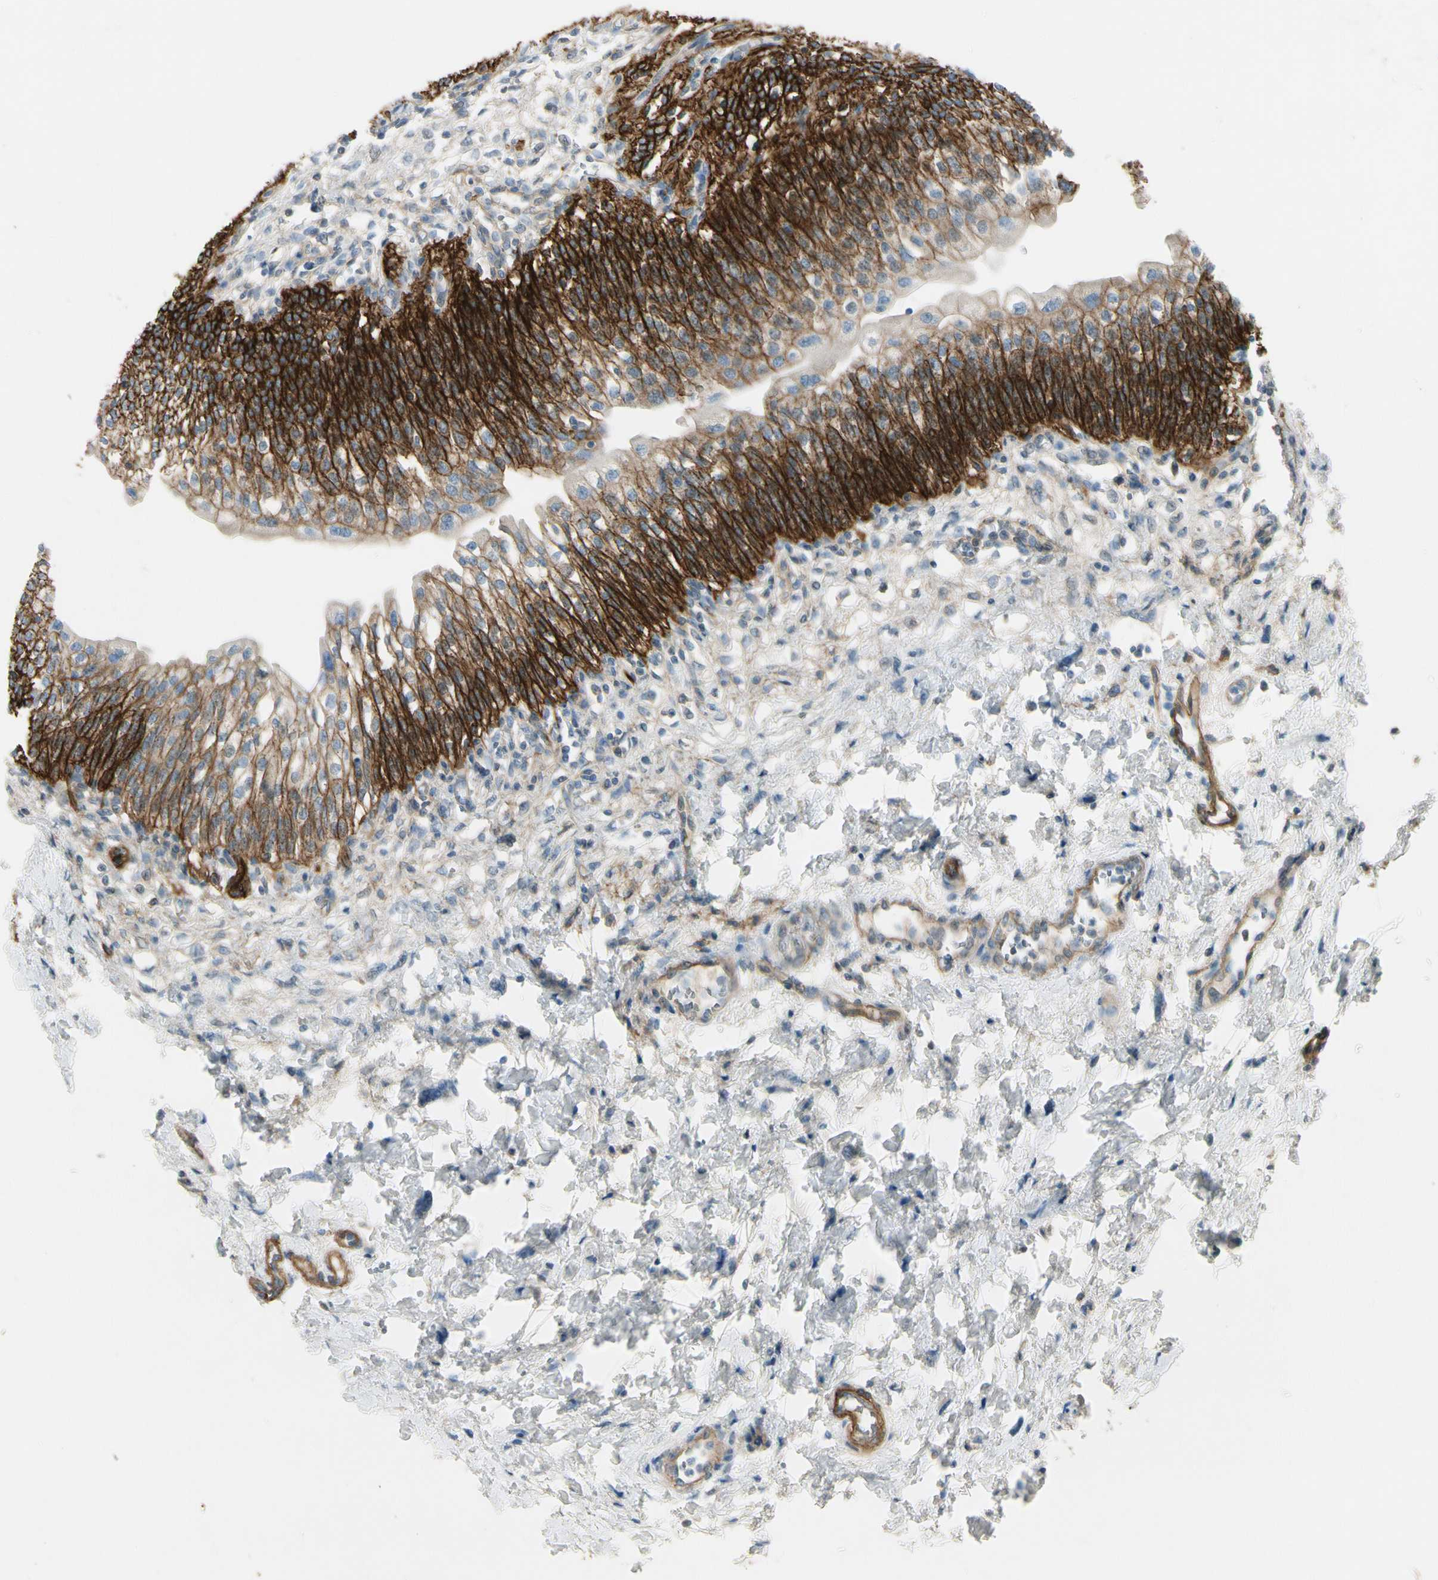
{"staining": {"intensity": "strong", "quantity": ">75%", "location": "cytoplasmic/membranous"}, "tissue": "urinary bladder", "cell_type": "Urothelial cells", "image_type": "normal", "snomed": [{"axis": "morphology", "description": "Normal tissue, NOS"}, {"axis": "topography", "description": "Urinary bladder"}], "caption": "This micrograph displays immunohistochemistry staining of unremarkable human urinary bladder, with high strong cytoplasmic/membranous expression in approximately >75% of urothelial cells.", "gene": "ITGA3", "patient": {"sex": "male", "age": 55}}